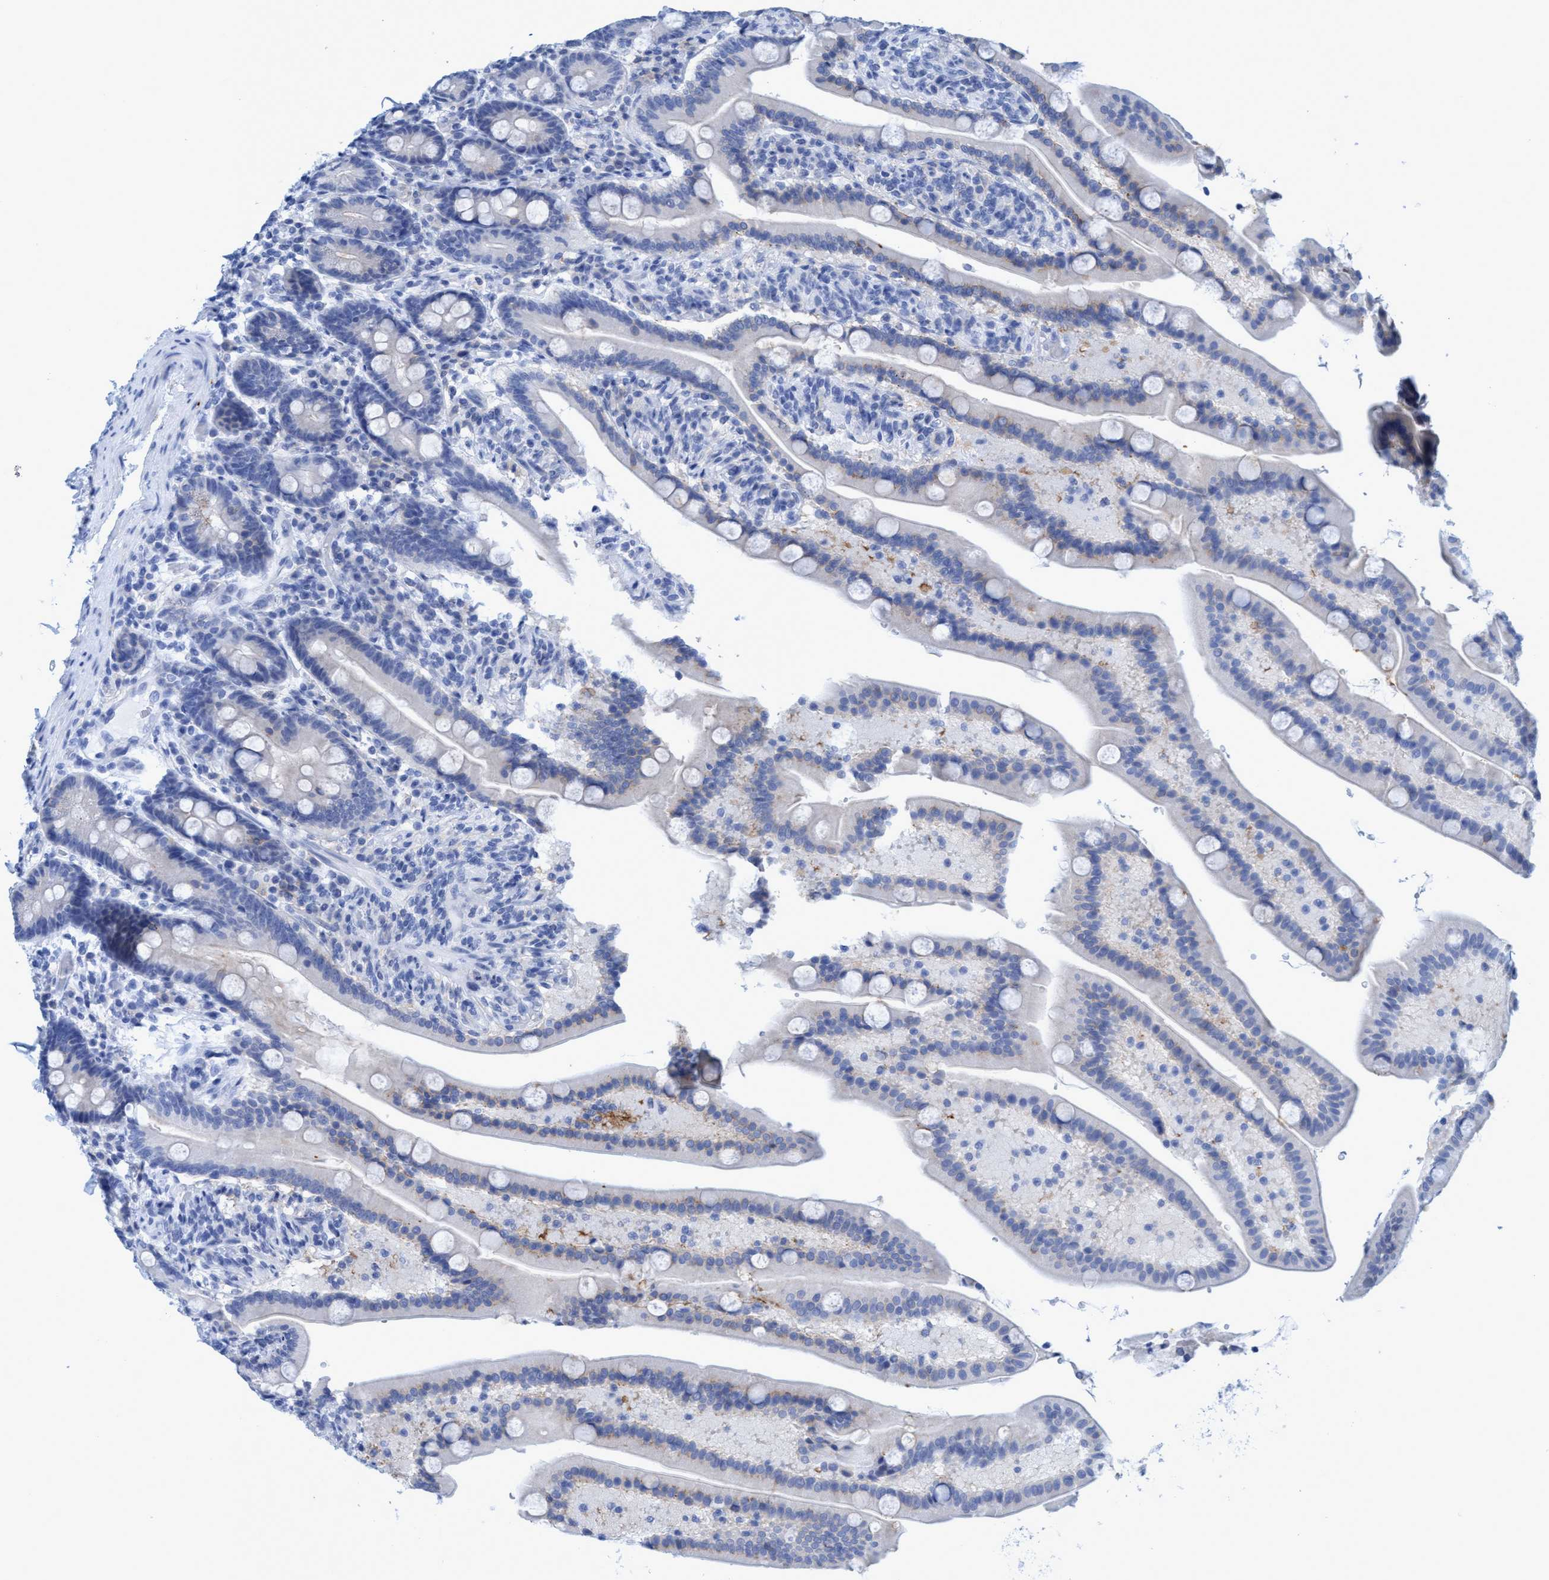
{"staining": {"intensity": "negative", "quantity": "none", "location": "none"}, "tissue": "duodenum", "cell_type": "Glandular cells", "image_type": "normal", "snomed": [{"axis": "morphology", "description": "Normal tissue, NOS"}, {"axis": "topography", "description": "Duodenum"}], "caption": "Duodenum stained for a protein using IHC reveals no positivity glandular cells.", "gene": "PLPPR1", "patient": {"sex": "male", "age": 54}}